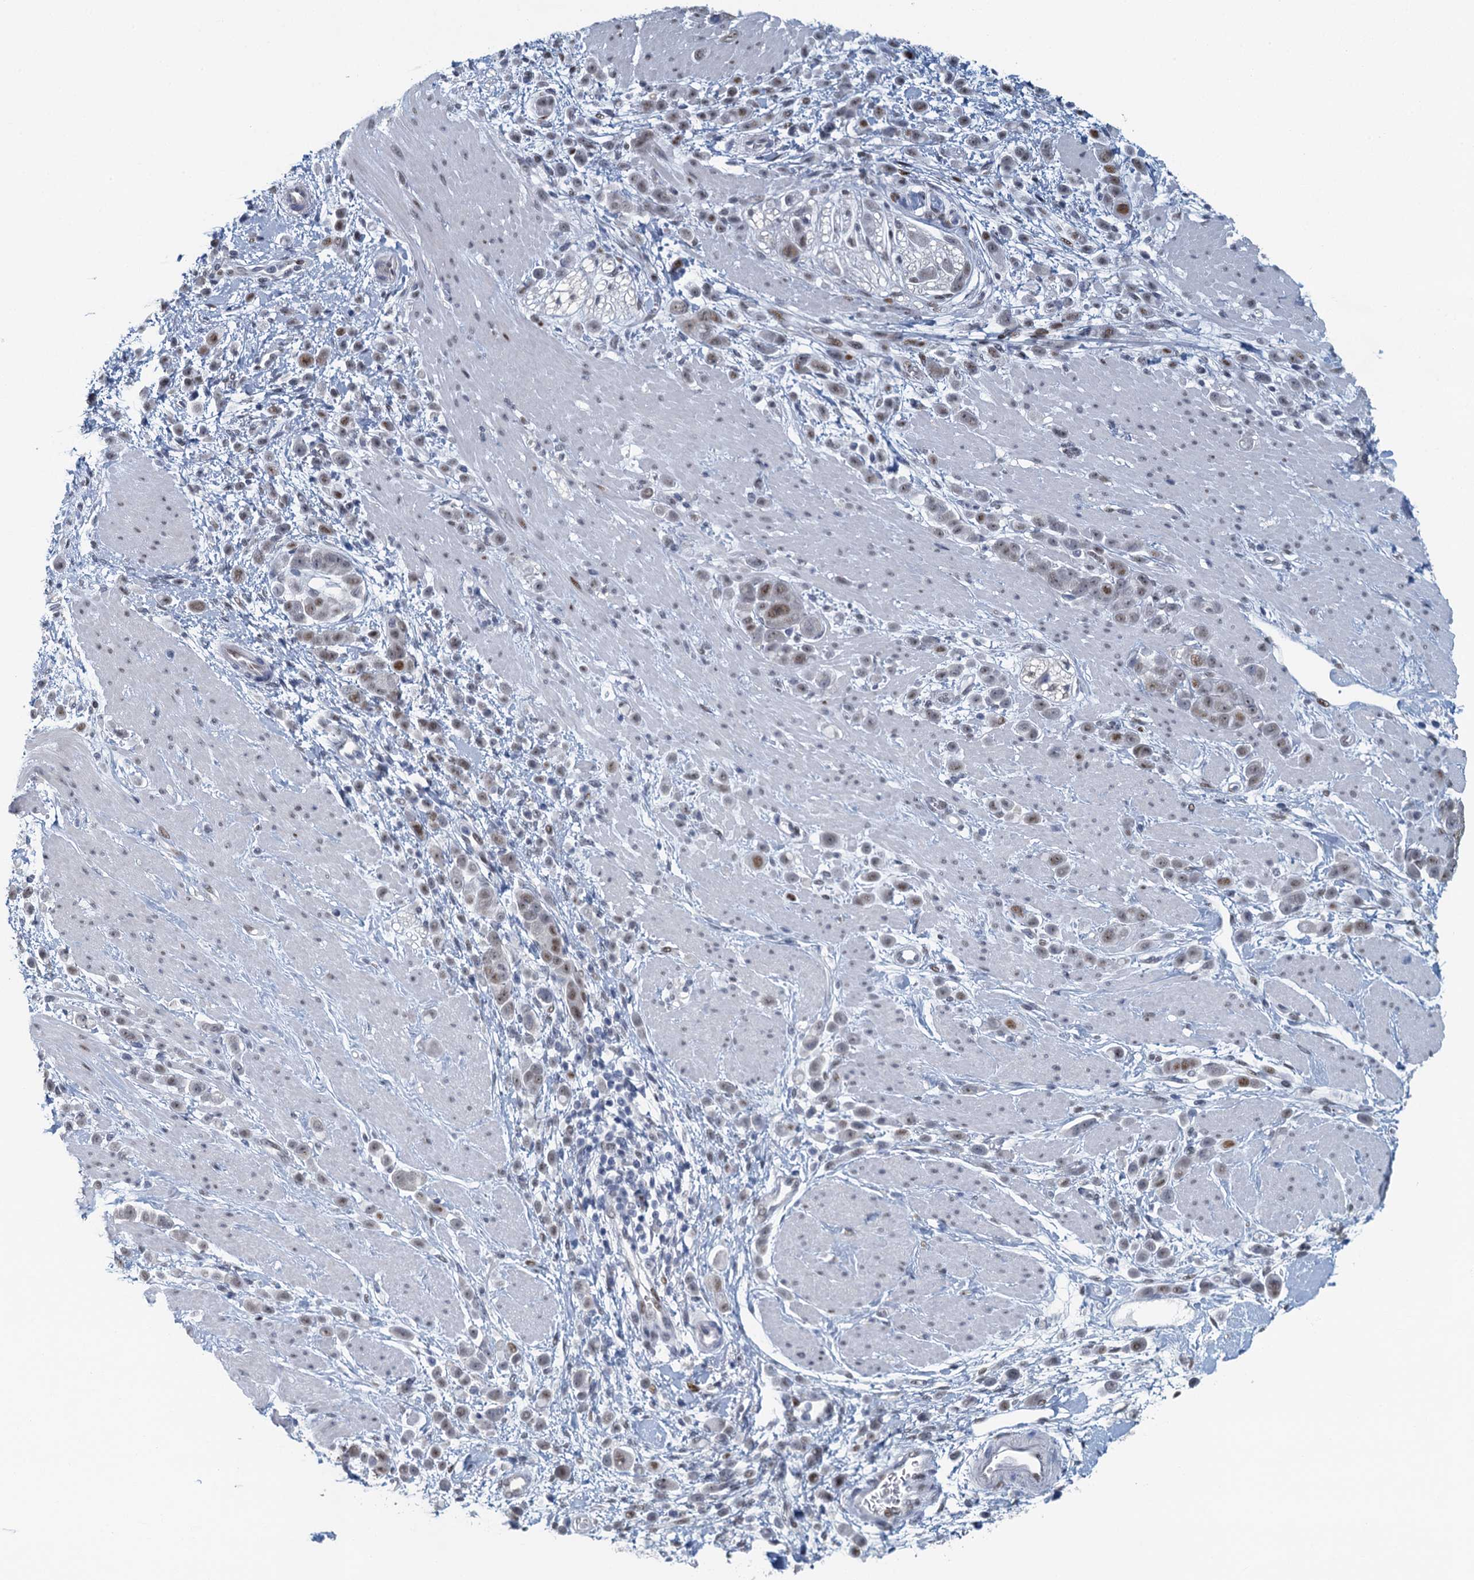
{"staining": {"intensity": "moderate", "quantity": "25%-75%", "location": "nuclear"}, "tissue": "pancreatic cancer", "cell_type": "Tumor cells", "image_type": "cancer", "snomed": [{"axis": "morphology", "description": "Normal tissue, NOS"}, {"axis": "morphology", "description": "Adenocarcinoma, NOS"}, {"axis": "topography", "description": "Pancreas"}], "caption": "Human pancreatic cancer stained with a protein marker exhibits moderate staining in tumor cells.", "gene": "TTLL9", "patient": {"sex": "female", "age": 64}}